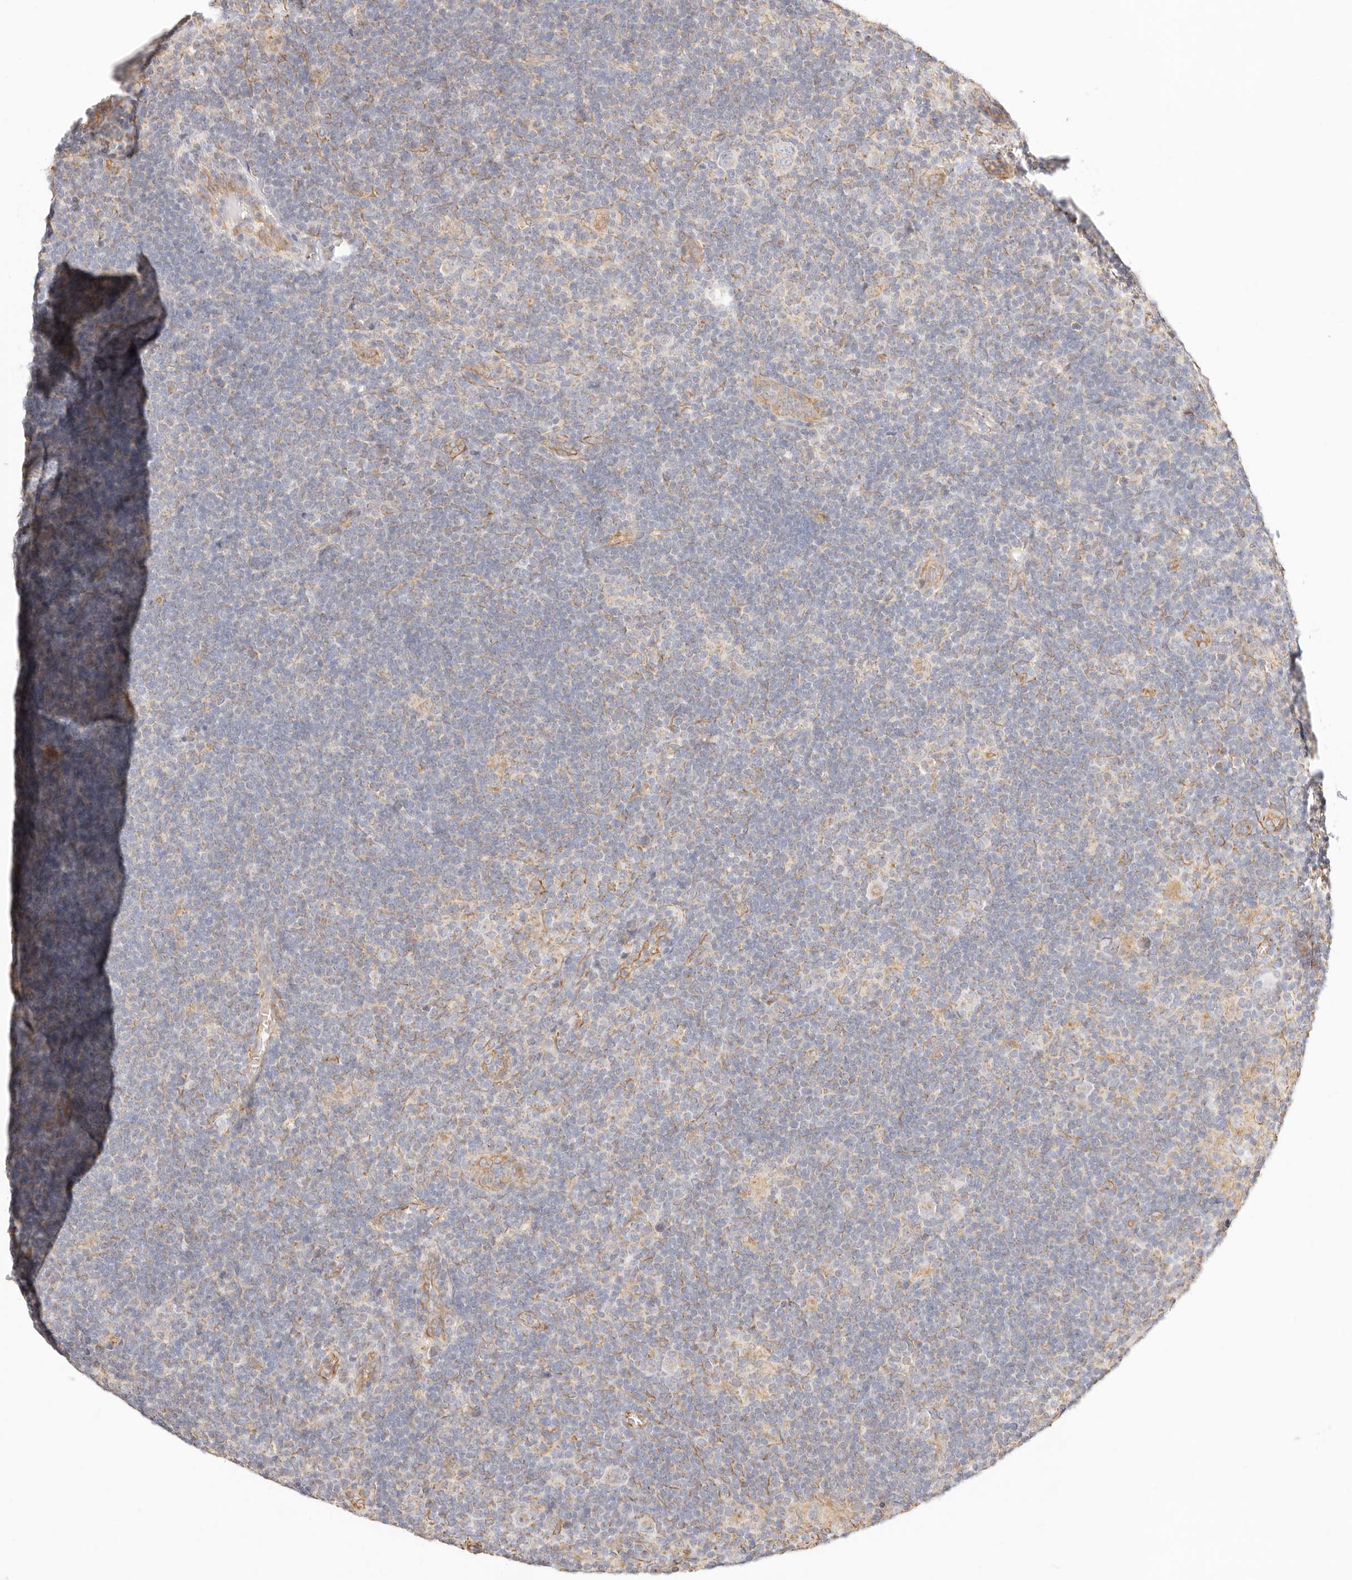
{"staining": {"intensity": "weak", "quantity": "<25%", "location": "cytoplasmic/membranous"}, "tissue": "lymphoma", "cell_type": "Tumor cells", "image_type": "cancer", "snomed": [{"axis": "morphology", "description": "Hodgkin's disease, NOS"}, {"axis": "topography", "description": "Lymph node"}], "caption": "This micrograph is of Hodgkin's disease stained with immunohistochemistry to label a protein in brown with the nuclei are counter-stained blue. There is no staining in tumor cells.", "gene": "ZC3H11A", "patient": {"sex": "female", "age": 57}}